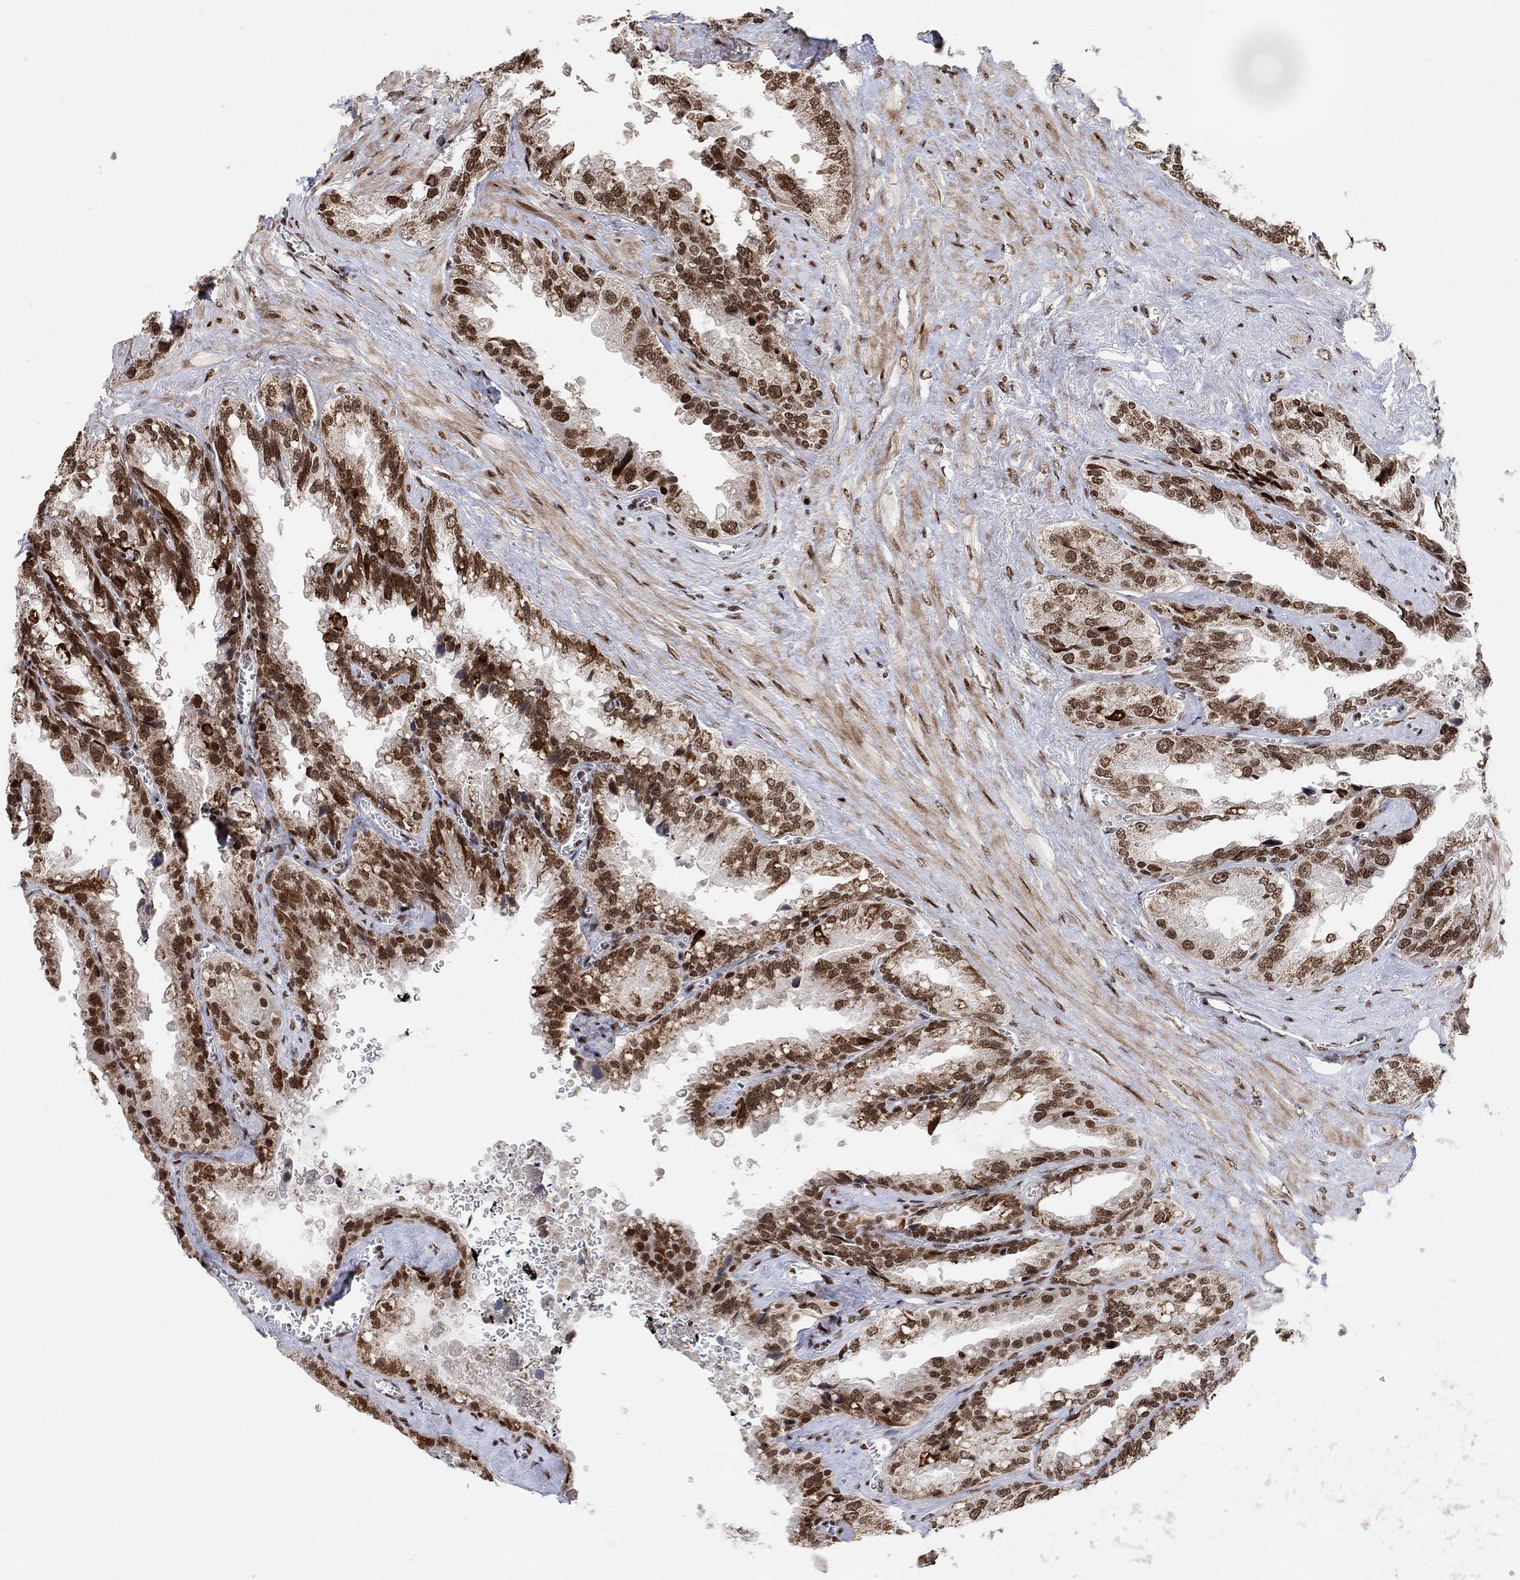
{"staining": {"intensity": "strong", "quantity": ">75%", "location": "nuclear"}, "tissue": "seminal vesicle", "cell_type": "Glandular cells", "image_type": "normal", "snomed": [{"axis": "morphology", "description": "Normal tissue, NOS"}, {"axis": "topography", "description": "Seminal veicle"}], "caption": "Immunohistochemistry (IHC) (DAB) staining of unremarkable human seminal vesicle reveals strong nuclear protein expression in about >75% of glandular cells. (Stains: DAB (3,3'-diaminobenzidine) in brown, nuclei in blue, Microscopy: brightfield microscopy at high magnification).", "gene": "E4F1", "patient": {"sex": "male", "age": 67}}